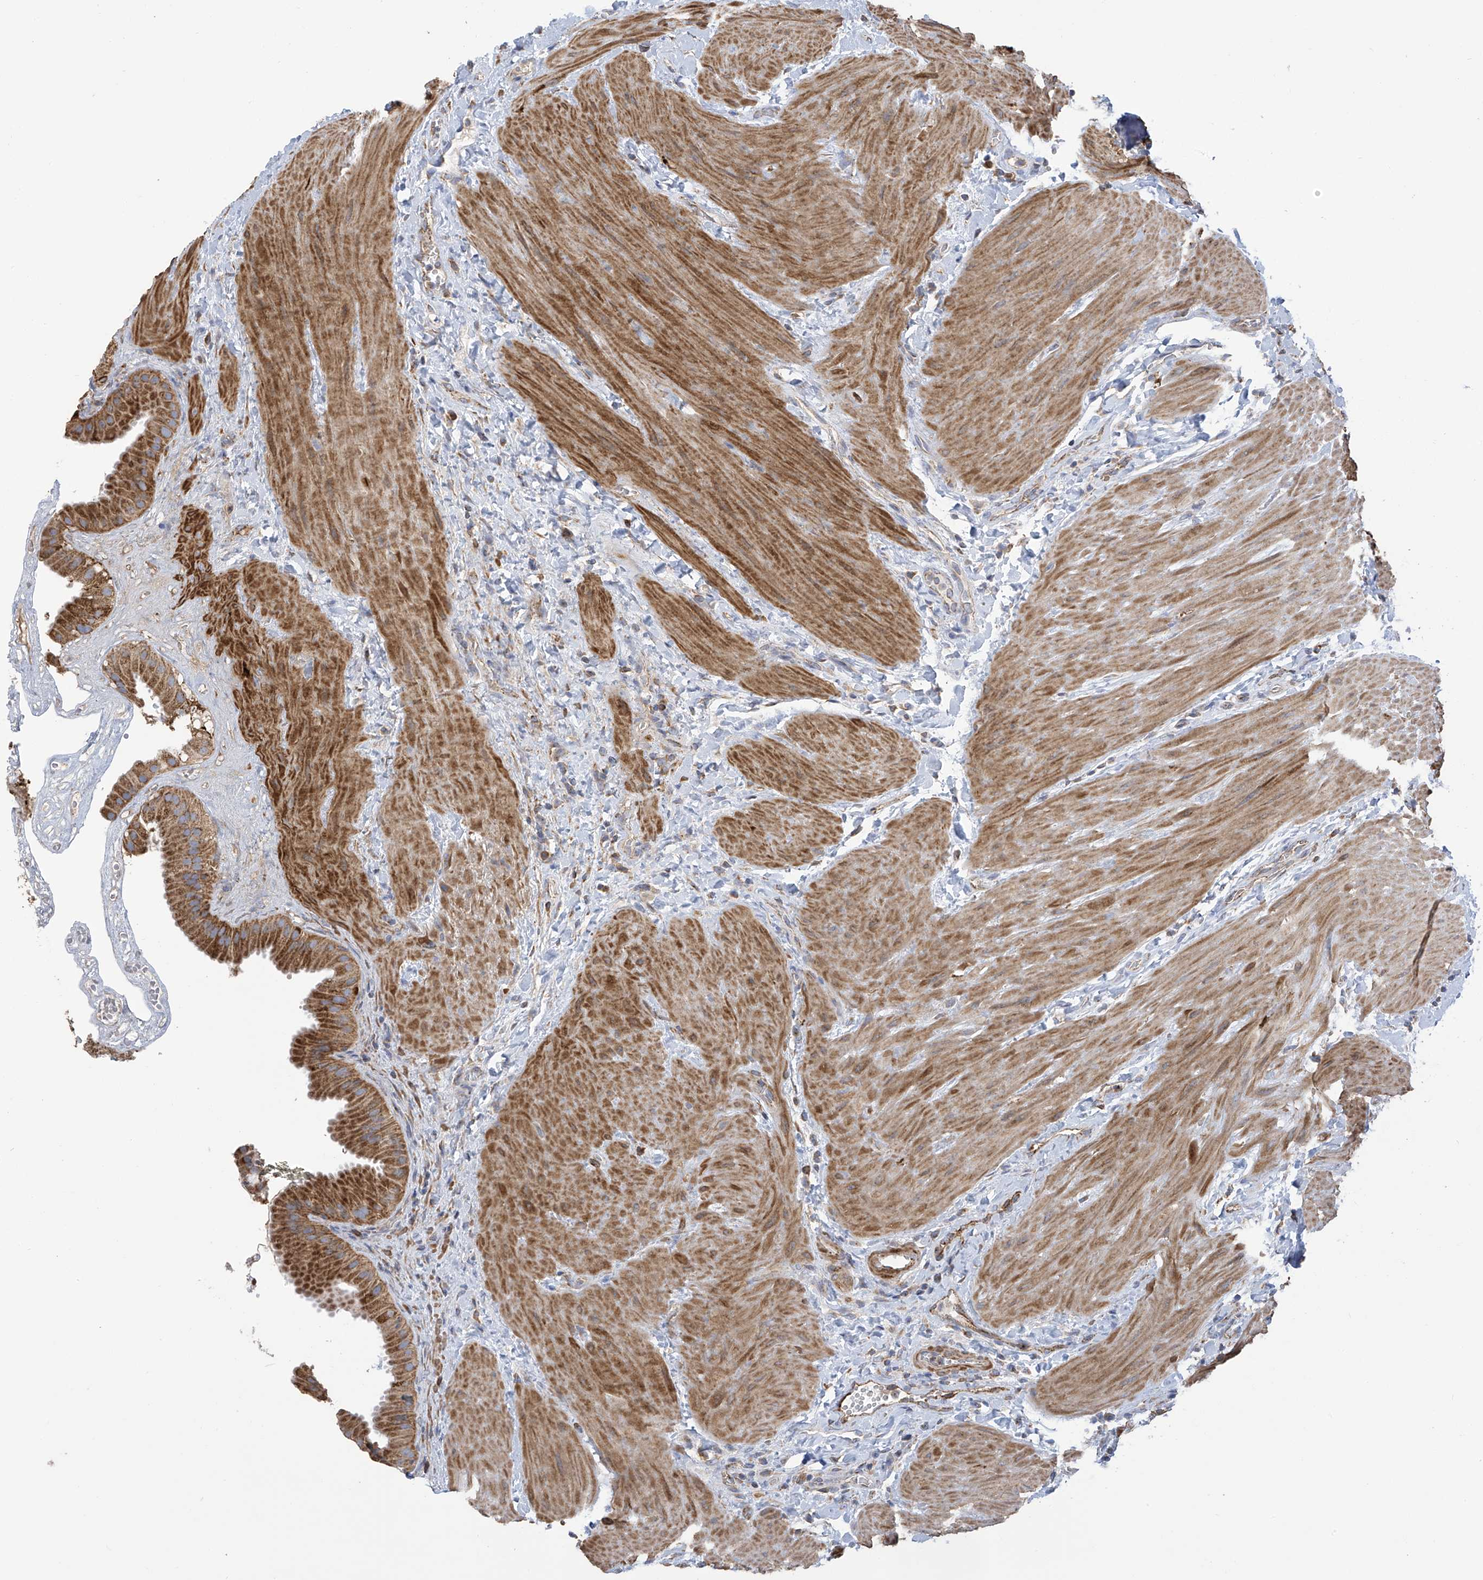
{"staining": {"intensity": "strong", "quantity": "25%-75%", "location": "cytoplasmic/membranous"}, "tissue": "gallbladder", "cell_type": "Glandular cells", "image_type": "normal", "snomed": [{"axis": "morphology", "description": "Normal tissue, NOS"}, {"axis": "topography", "description": "Gallbladder"}], "caption": "Immunohistochemistry of normal human gallbladder exhibits high levels of strong cytoplasmic/membranous expression in about 25%-75% of glandular cells.", "gene": "ITM2B", "patient": {"sex": "male", "age": 55}}